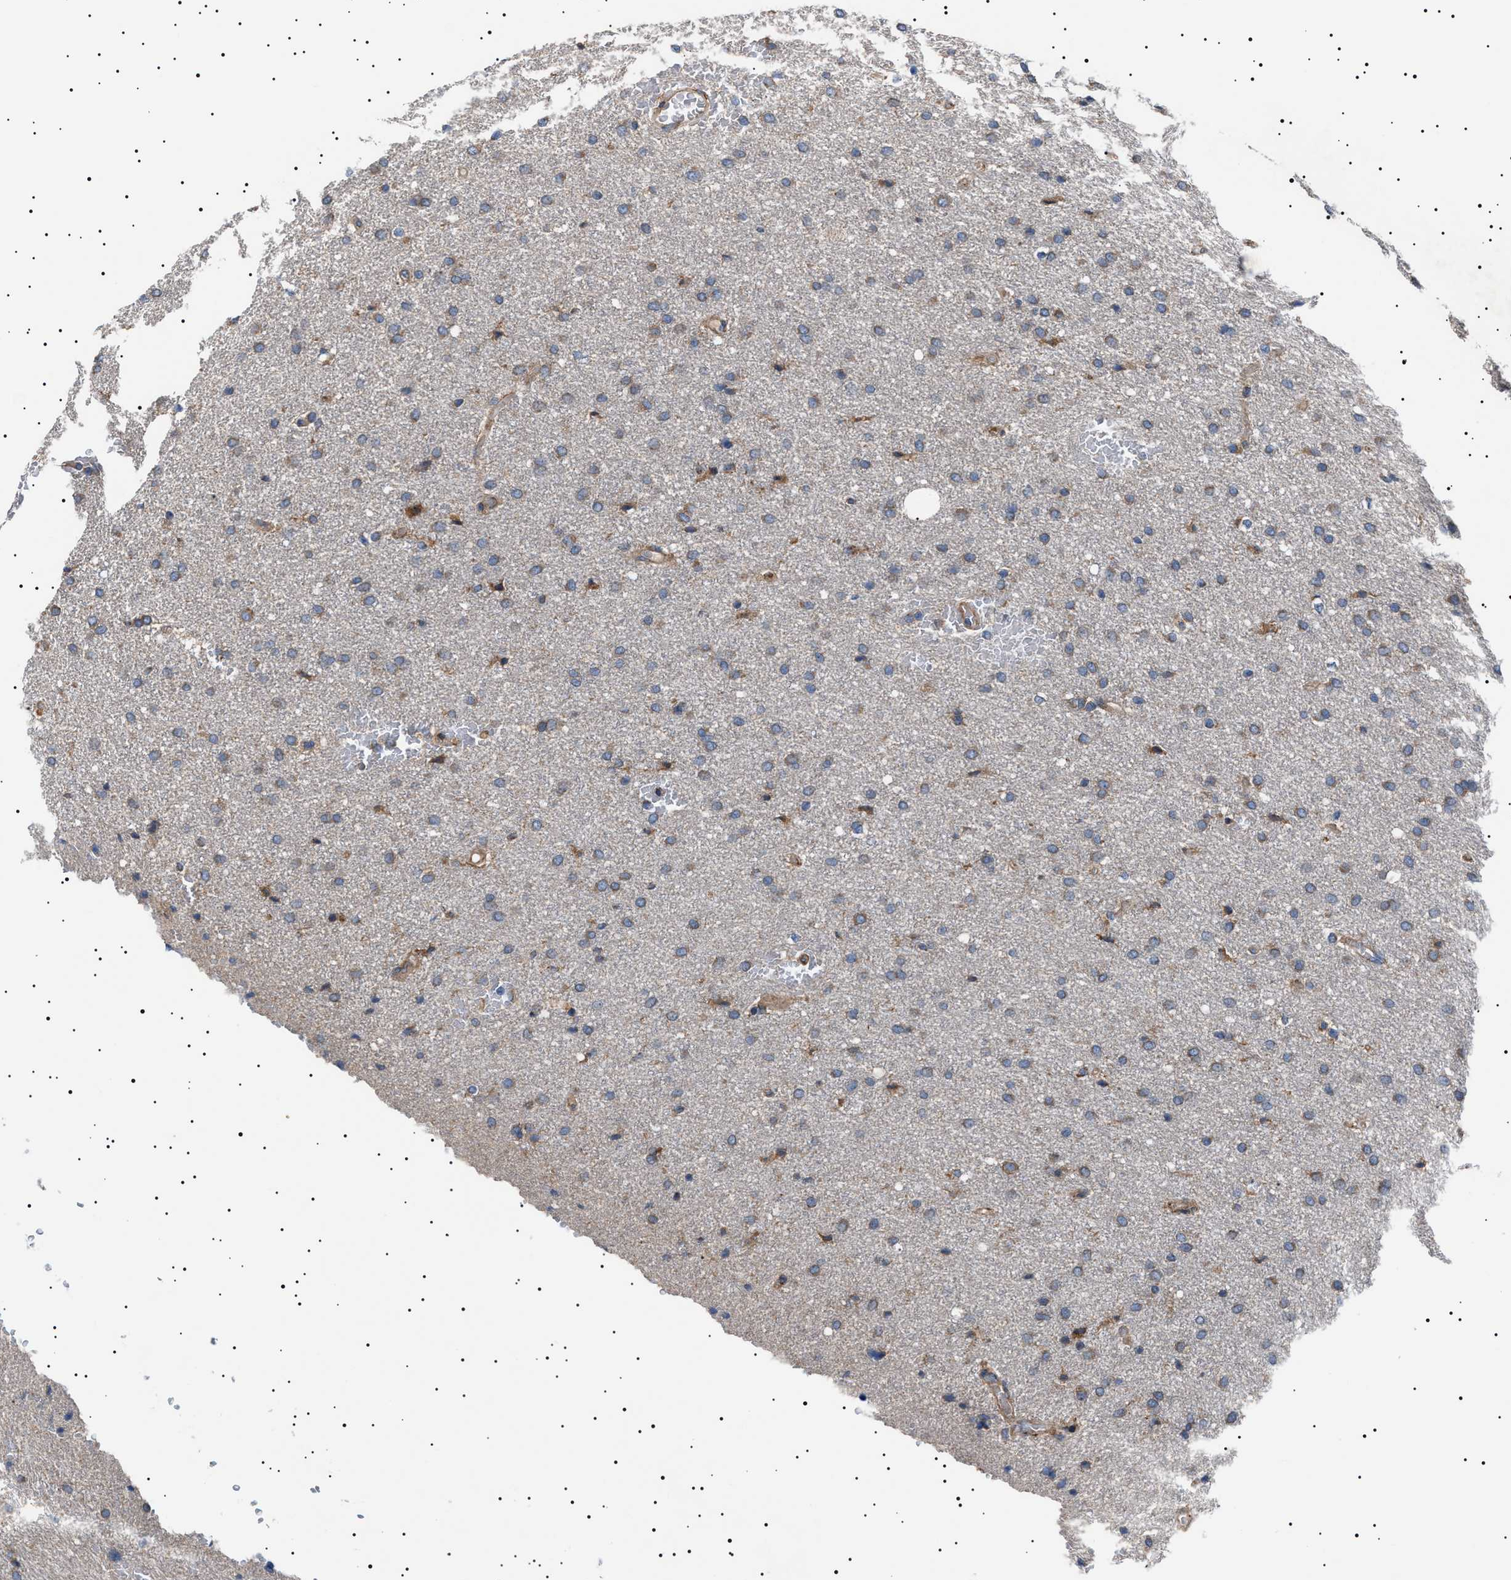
{"staining": {"intensity": "weak", "quantity": "25%-75%", "location": "cytoplasmic/membranous"}, "tissue": "glioma", "cell_type": "Tumor cells", "image_type": "cancer", "snomed": [{"axis": "morphology", "description": "Glioma, malignant, Low grade"}, {"axis": "topography", "description": "Brain"}], "caption": "High-magnification brightfield microscopy of low-grade glioma (malignant) stained with DAB (3,3'-diaminobenzidine) (brown) and counterstained with hematoxylin (blue). tumor cells exhibit weak cytoplasmic/membranous staining is appreciated in approximately25%-75% of cells.", "gene": "TOP1MT", "patient": {"sex": "female", "age": 37}}